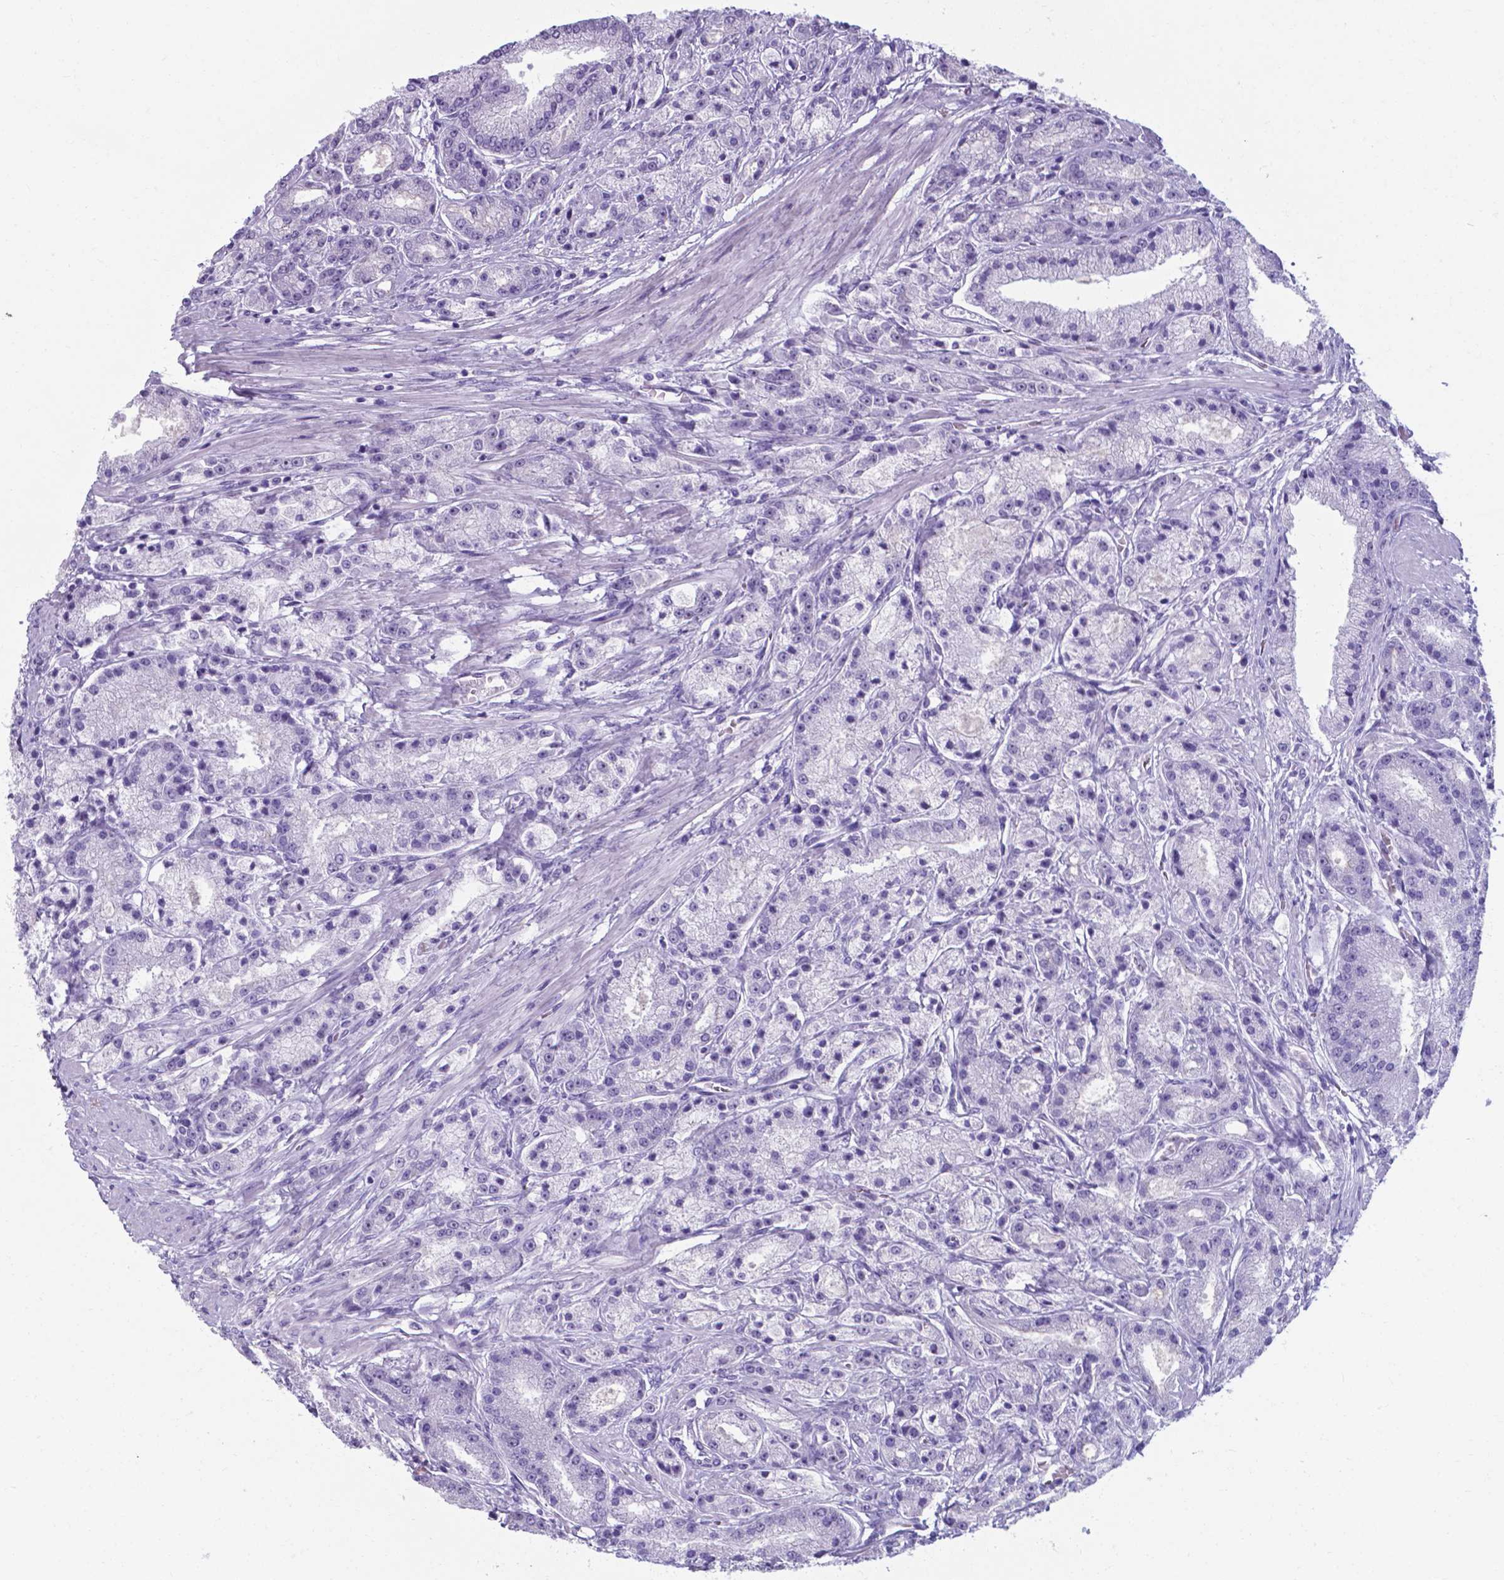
{"staining": {"intensity": "negative", "quantity": "none", "location": "none"}, "tissue": "prostate cancer", "cell_type": "Tumor cells", "image_type": "cancer", "snomed": [{"axis": "morphology", "description": "Adenocarcinoma, High grade"}, {"axis": "topography", "description": "Prostate"}], "caption": "Adenocarcinoma (high-grade) (prostate) was stained to show a protein in brown. There is no significant staining in tumor cells. (Immunohistochemistry (ihc), brightfield microscopy, high magnification).", "gene": "AP5B1", "patient": {"sex": "male", "age": 67}}